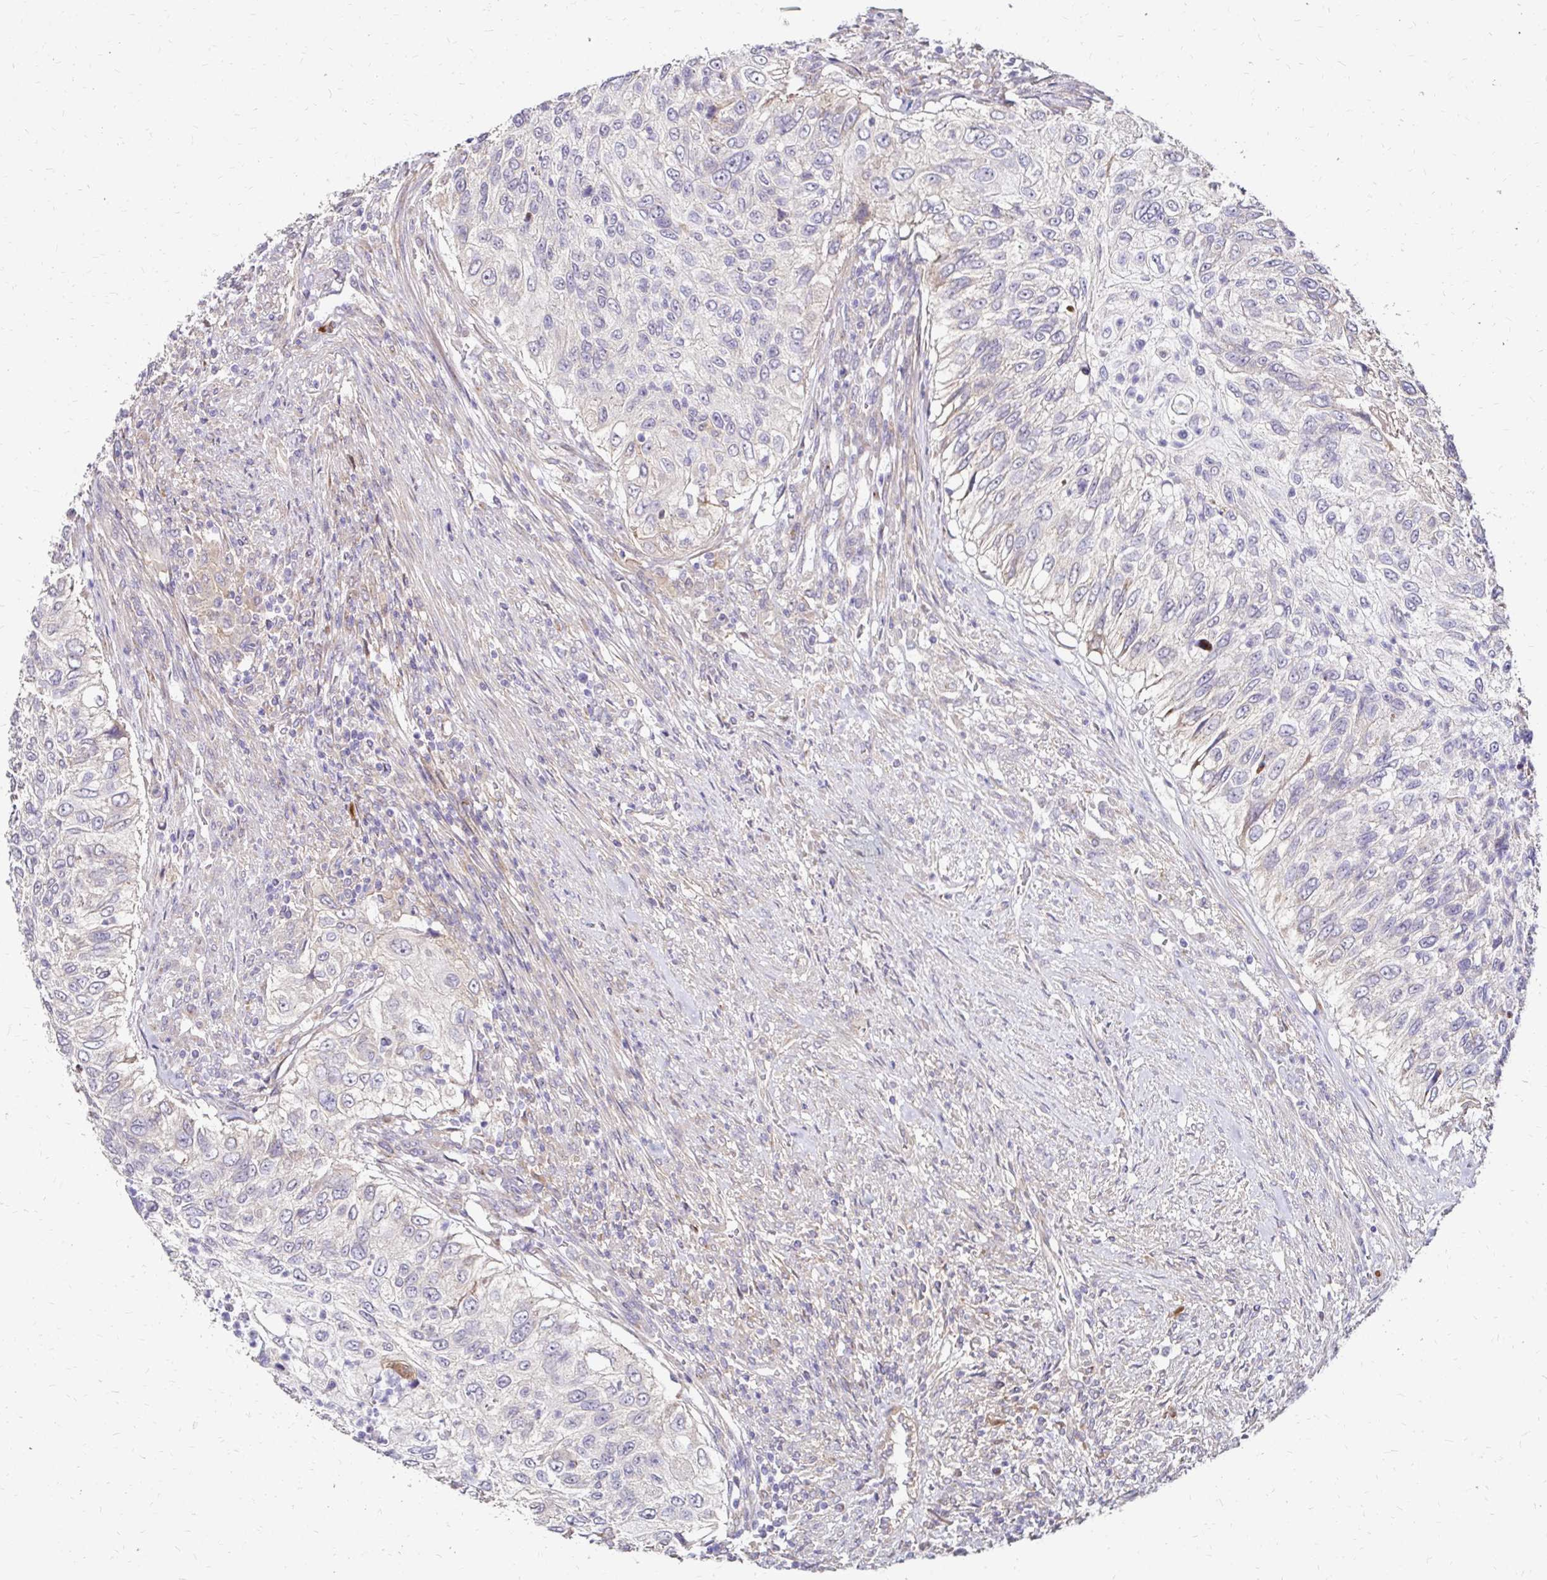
{"staining": {"intensity": "negative", "quantity": "none", "location": "none"}, "tissue": "urothelial cancer", "cell_type": "Tumor cells", "image_type": "cancer", "snomed": [{"axis": "morphology", "description": "Urothelial carcinoma, High grade"}, {"axis": "topography", "description": "Urinary bladder"}], "caption": "The immunohistochemistry (IHC) image has no significant staining in tumor cells of high-grade urothelial carcinoma tissue.", "gene": "PRIMA1", "patient": {"sex": "female", "age": 60}}